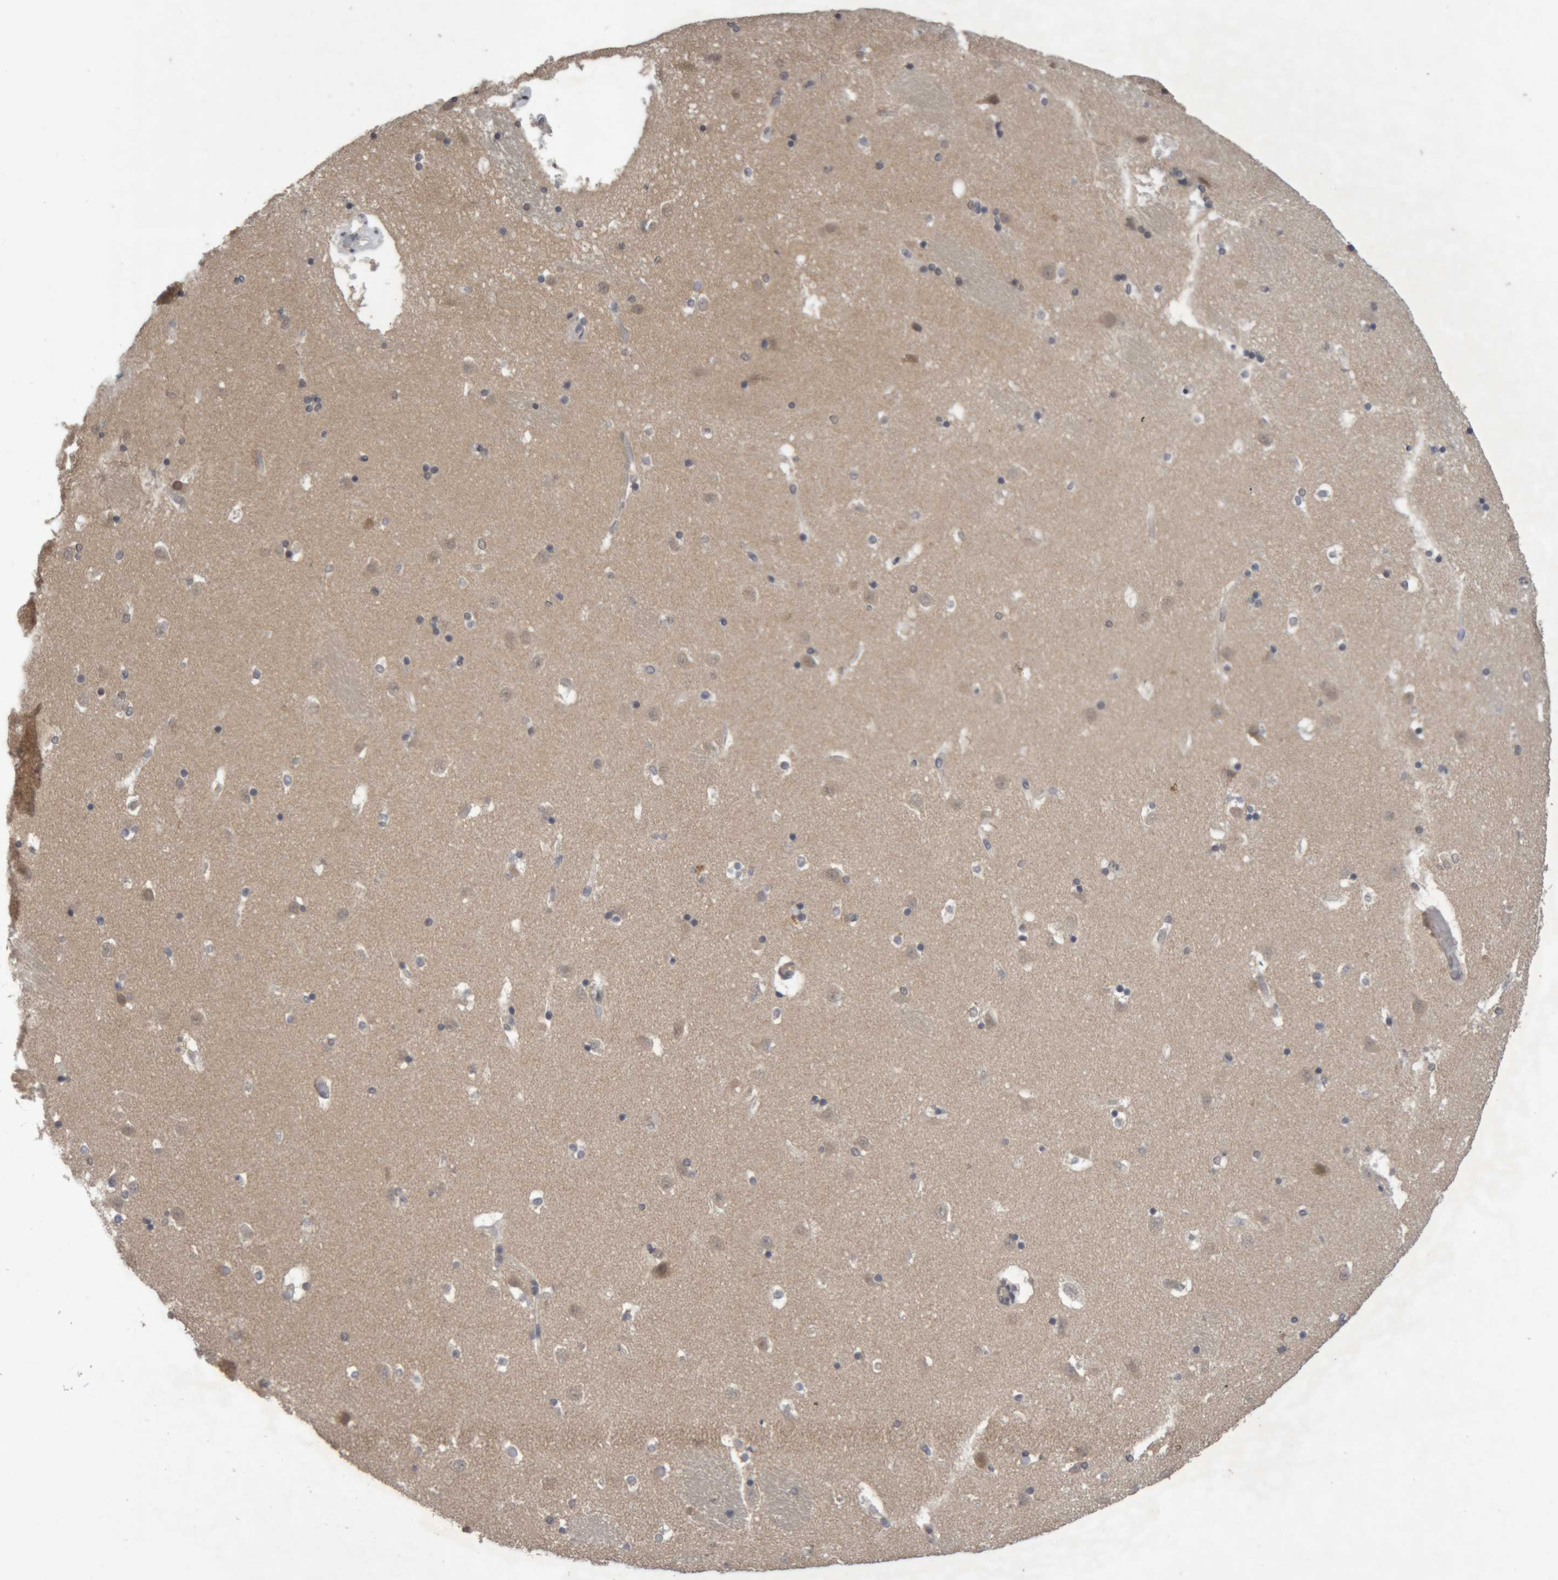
{"staining": {"intensity": "moderate", "quantity": "<25%", "location": "cytoplasmic/membranous"}, "tissue": "caudate", "cell_type": "Glial cells", "image_type": "normal", "snomed": [{"axis": "morphology", "description": "Normal tissue, NOS"}, {"axis": "topography", "description": "Lateral ventricle wall"}], "caption": "Immunohistochemistry (DAB (3,3'-diaminobenzidine)) staining of unremarkable caudate reveals moderate cytoplasmic/membranous protein staining in about <25% of glial cells.", "gene": "NFATC2", "patient": {"sex": "male", "age": 45}}